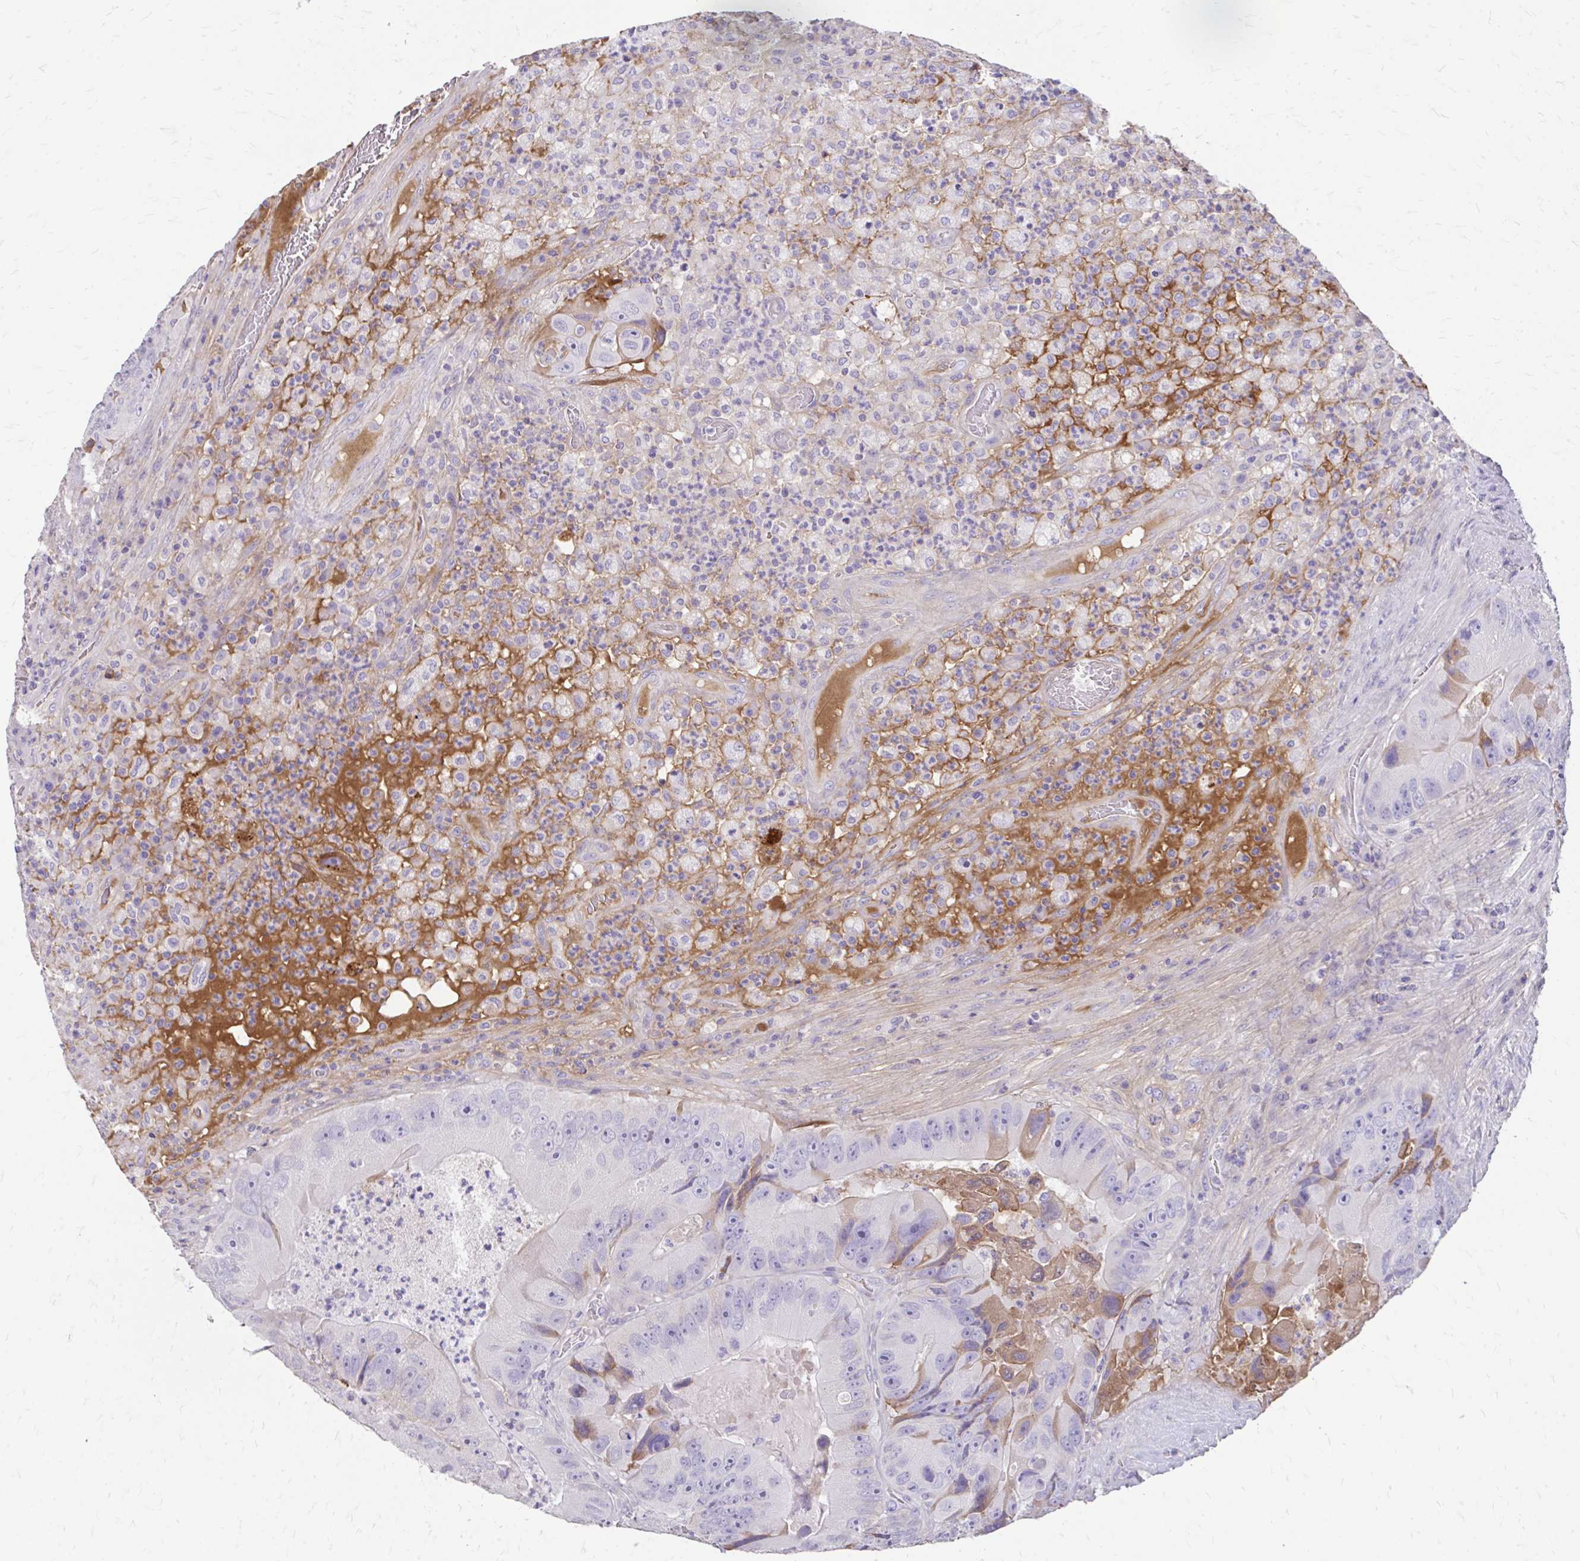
{"staining": {"intensity": "moderate", "quantity": "<25%", "location": "cytoplasmic/membranous"}, "tissue": "colorectal cancer", "cell_type": "Tumor cells", "image_type": "cancer", "snomed": [{"axis": "morphology", "description": "Adenocarcinoma, NOS"}, {"axis": "topography", "description": "Colon"}], "caption": "This histopathology image exhibits immunohistochemistry (IHC) staining of human adenocarcinoma (colorectal), with low moderate cytoplasmic/membranous positivity in approximately <25% of tumor cells.", "gene": "CFH", "patient": {"sex": "female", "age": 86}}